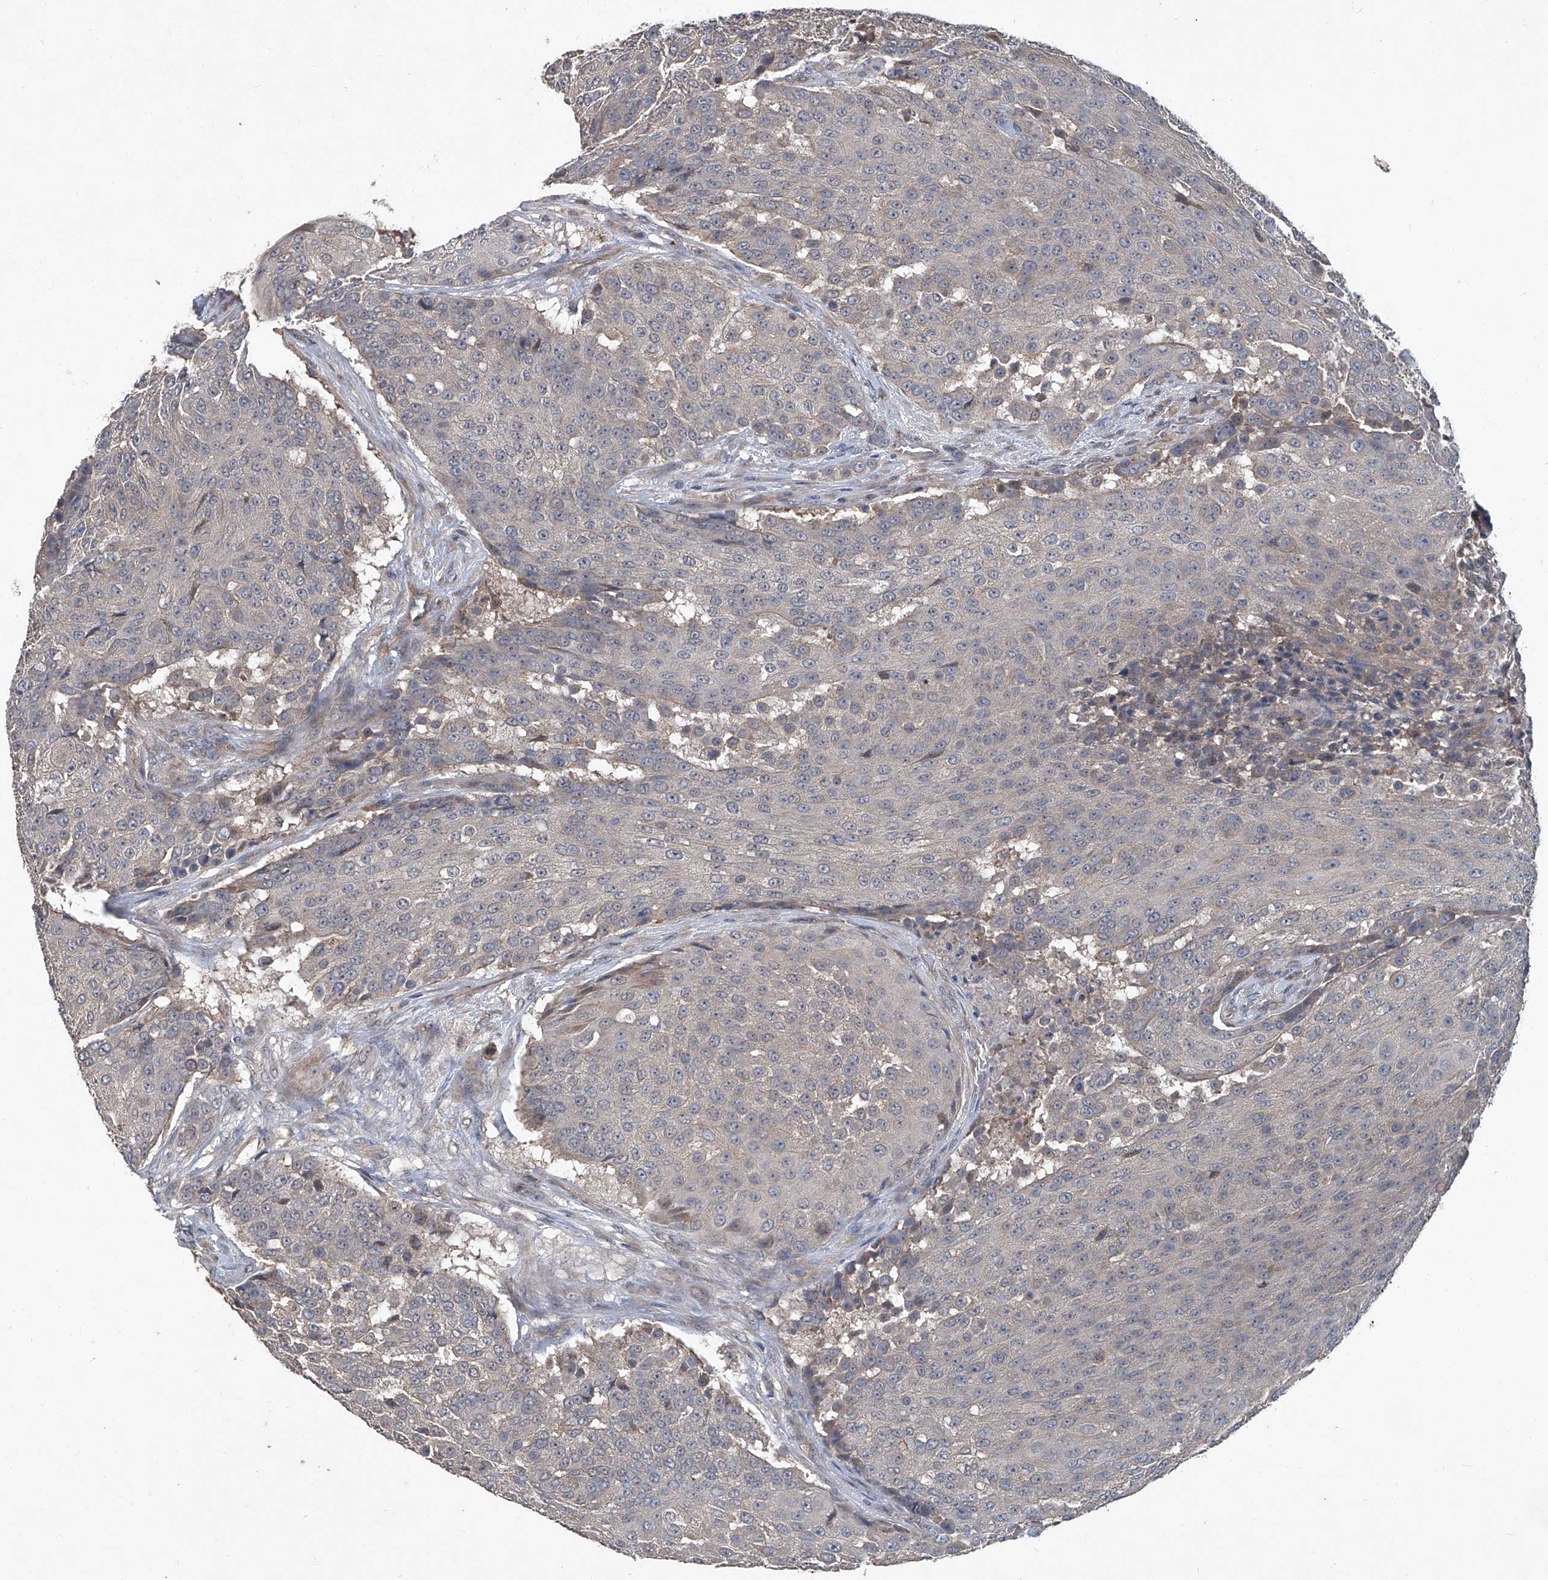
{"staining": {"intensity": "weak", "quantity": "25%-75%", "location": "cytoplasmic/membranous"}, "tissue": "urothelial cancer", "cell_type": "Tumor cells", "image_type": "cancer", "snomed": [{"axis": "morphology", "description": "Urothelial carcinoma, High grade"}, {"axis": "topography", "description": "Urinary bladder"}], "caption": "Immunohistochemistry staining of urothelial cancer, which exhibits low levels of weak cytoplasmic/membranous staining in about 25%-75% of tumor cells indicating weak cytoplasmic/membranous protein staining. The staining was performed using DAB (brown) for protein detection and nuclei were counterstained in hematoxylin (blue).", "gene": "ANKRD34A", "patient": {"sex": "female", "age": 63}}